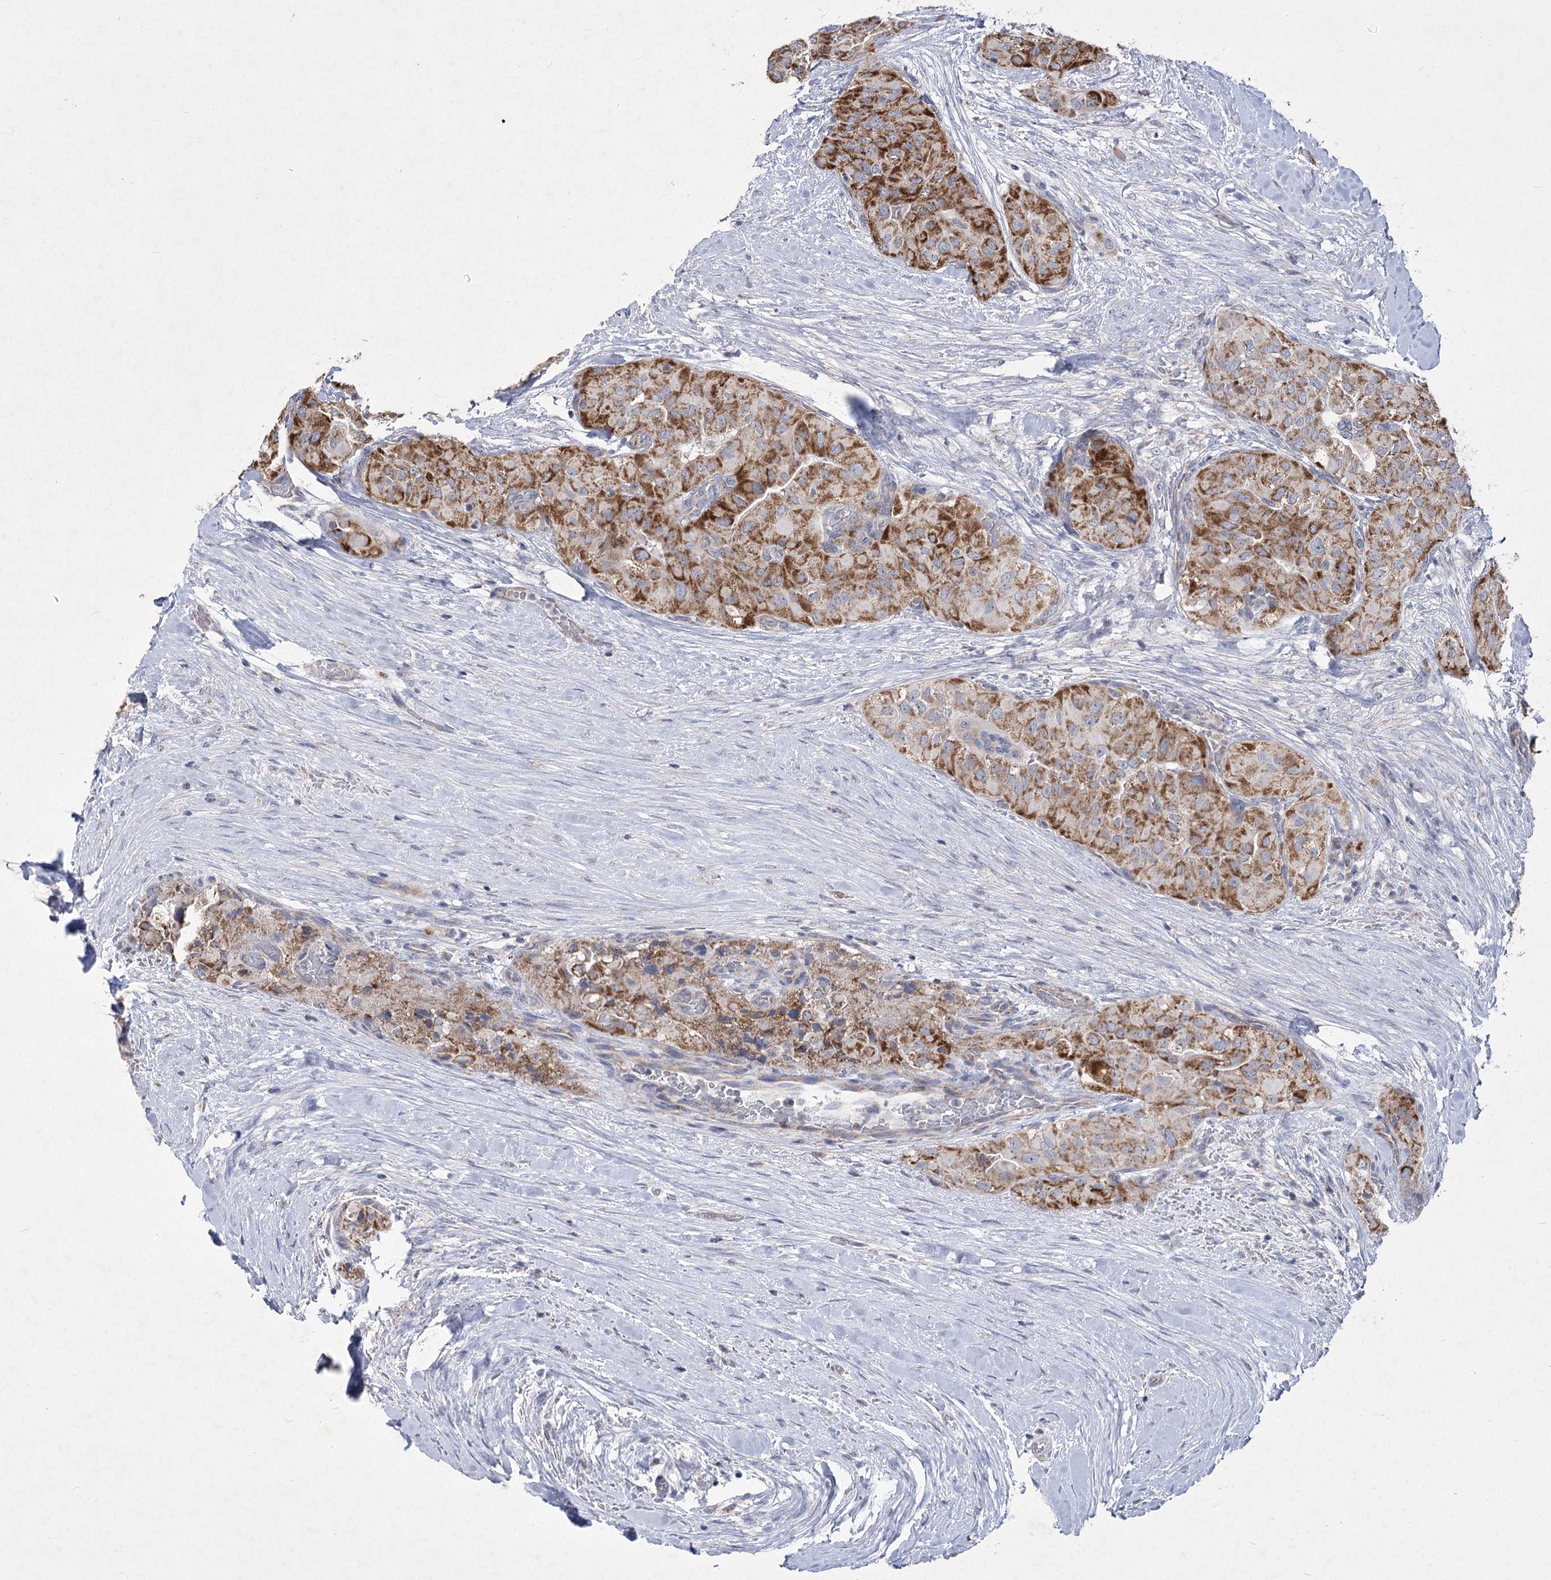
{"staining": {"intensity": "moderate", "quantity": ">75%", "location": "cytoplasmic/membranous"}, "tissue": "thyroid cancer", "cell_type": "Tumor cells", "image_type": "cancer", "snomed": [{"axis": "morphology", "description": "Papillary adenocarcinoma, NOS"}, {"axis": "topography", "description": "Thyroid gland"}], "caption": "Protein staining shows moderate cytoplasmic/membranous staining in about >75% of tumor cells in thyroid cancer. The staining is performed using DAB brown chromogen to label protein expression. The nuclei are counter-stained blue using hematoxylin.", "gene": "PDHB", "patient": {"sex": "female", "age": 59}}